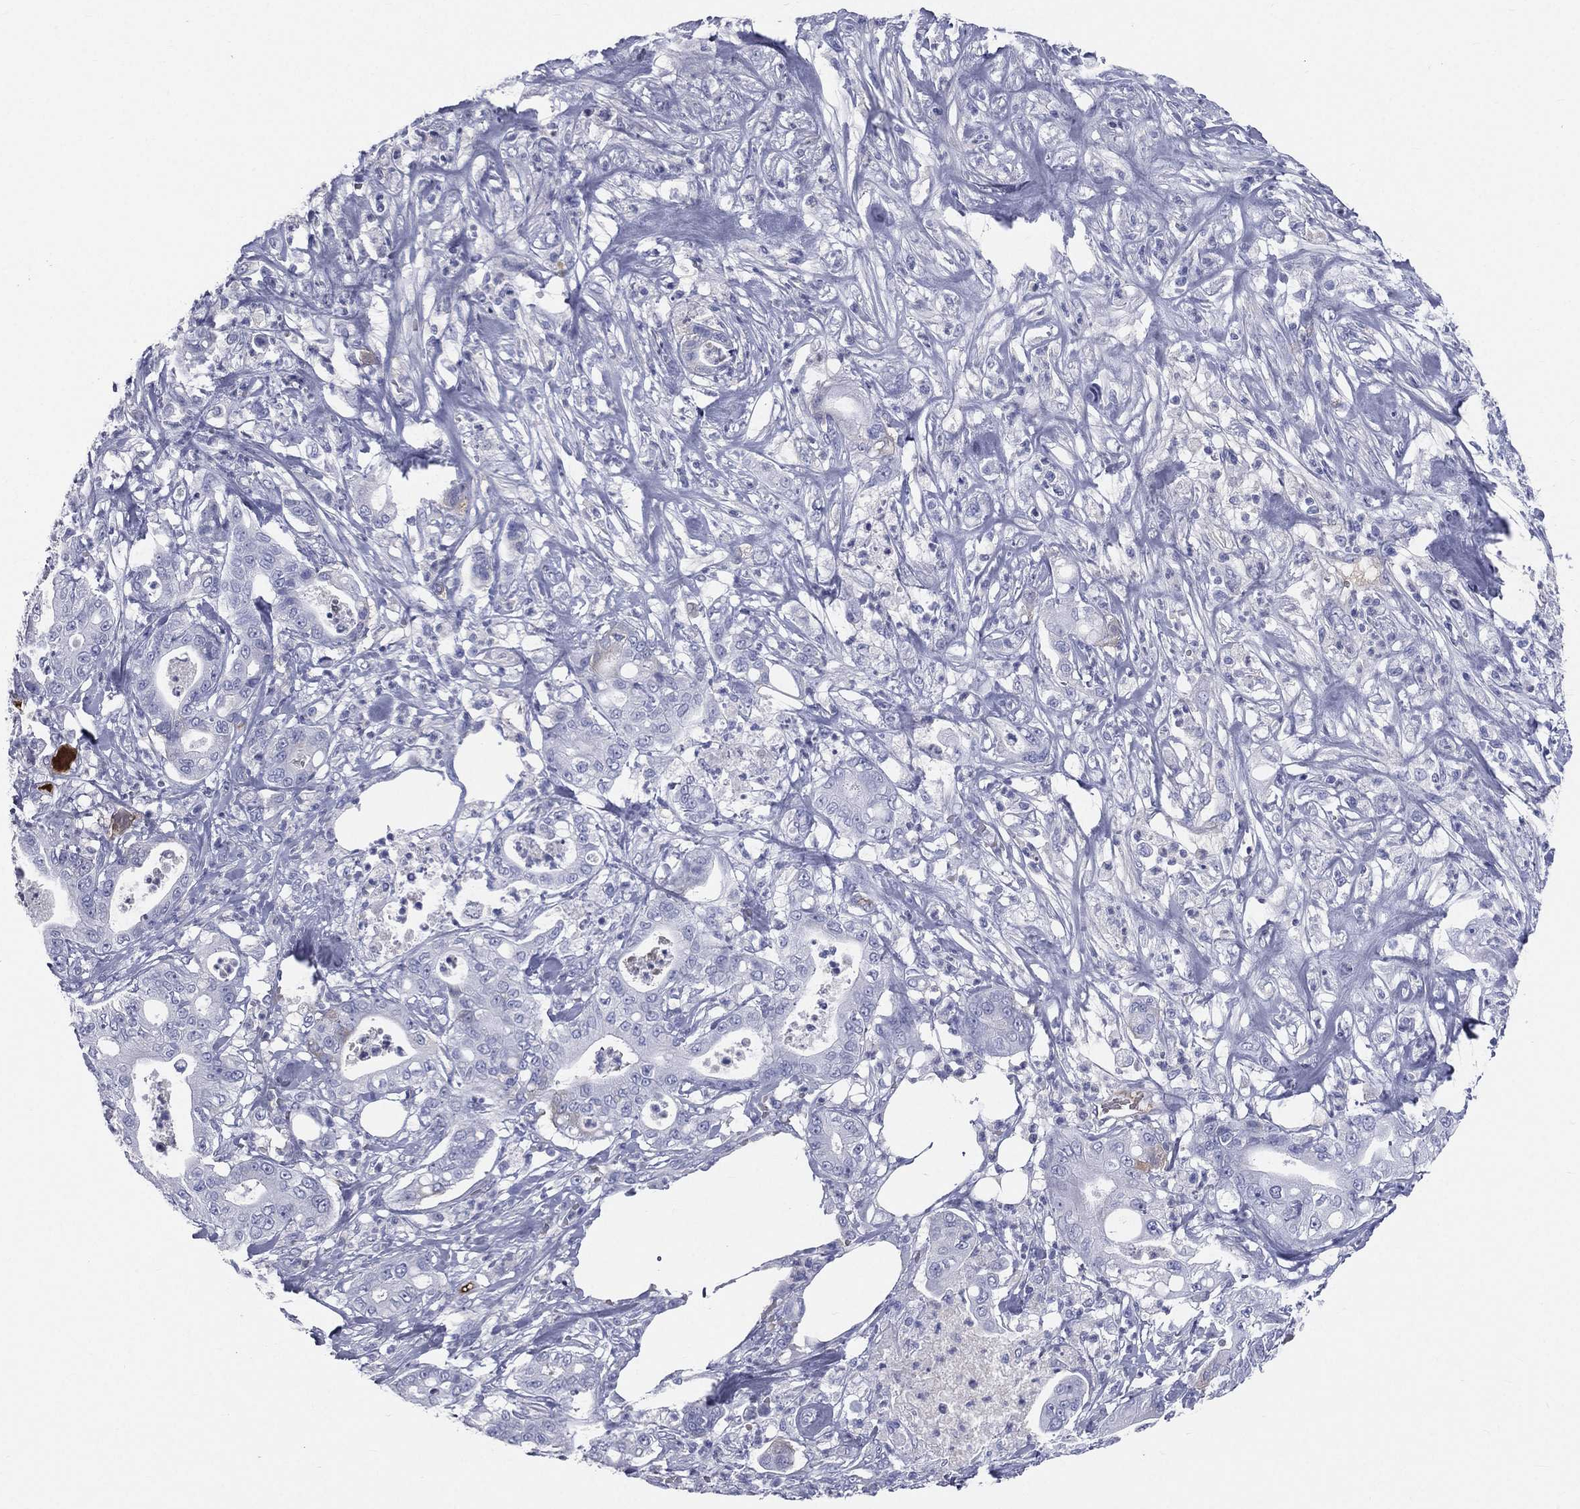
{"staining": {"intensity": "negative", "quantity": "none", "location": "none"}, "tissue": "pancreatic cancer", "cell_type": "Tumor cells", "image_type": "cancer", "snomed": [{"axis": "morphology", "description": "Adenocarcinoma, NOS"}, {"axis": "topography", "description": "Pancreas"}], "caption": "Immunohistochemical staining of pancreatic cancer demonstrates no significant staining in tumor cells. The staining is performed using DAB brown chromogen with nuclei counter-stained in using hematoxylin.", "gene": "HP", "patient": {"sex": "male", "age": 71}}